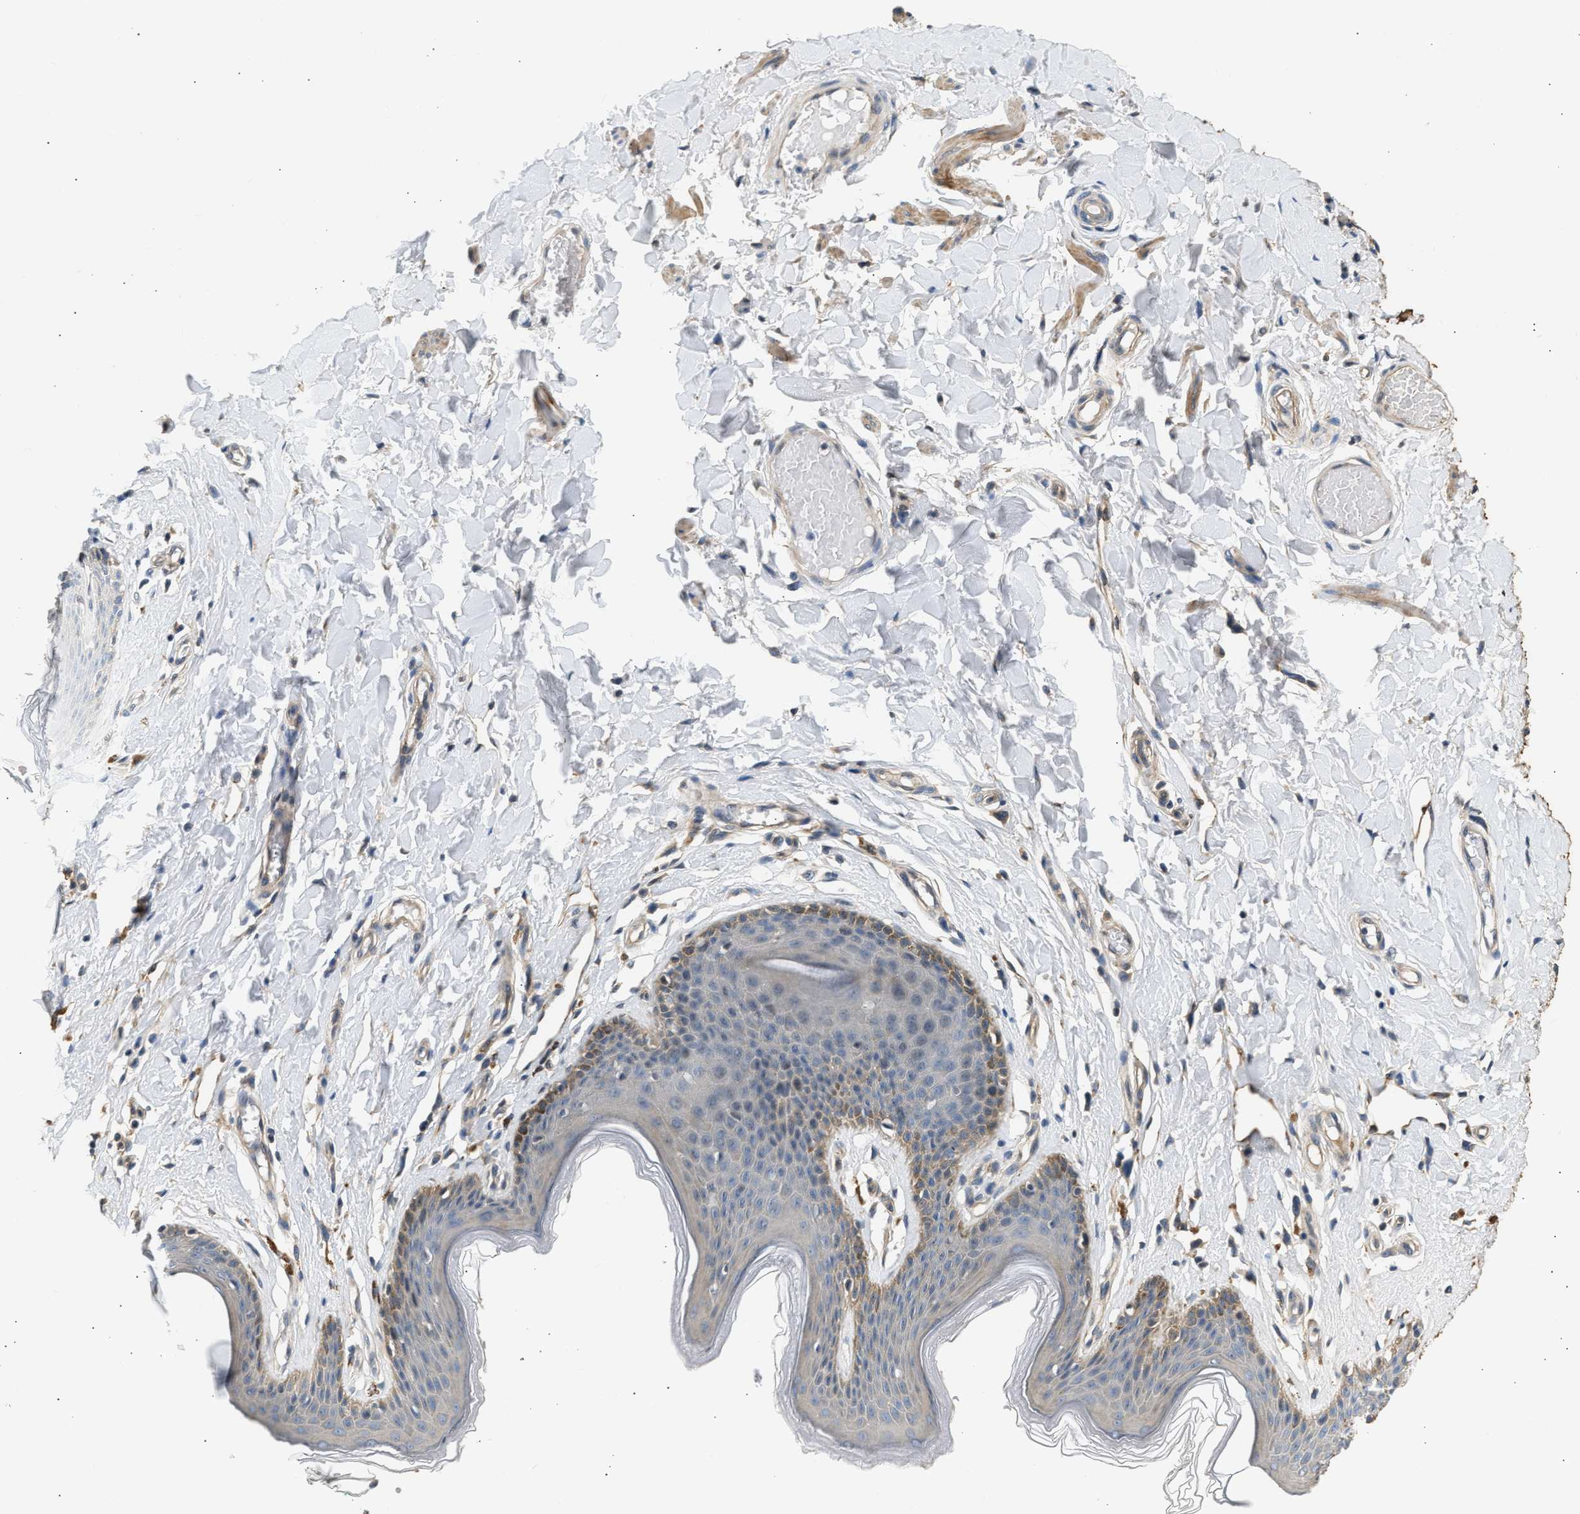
{"staining": {"intensity": "weak", "quantity": "25%-75%", "location": "cytoplasmic/membranous"}, "tissue": "skin", "cell_type": "Epidermal cells", "image_type": "normal", "snomed": [{"axis": "morphology", "description": "Normal tissue, NOS"}, {"axis": "topography", "description": "Vulva"}], "caption": "DAB immunohistochemical staining of normal human skin exhibits weak cytoplasmic/membranous protein expression in about 25%-75% of epidermal cells. Immunohistochemistry stains the protein of interest in brown and the nuclei are stained blue.", "gene": "WDR31", "patient": {"sex": "female", "age": 66}}